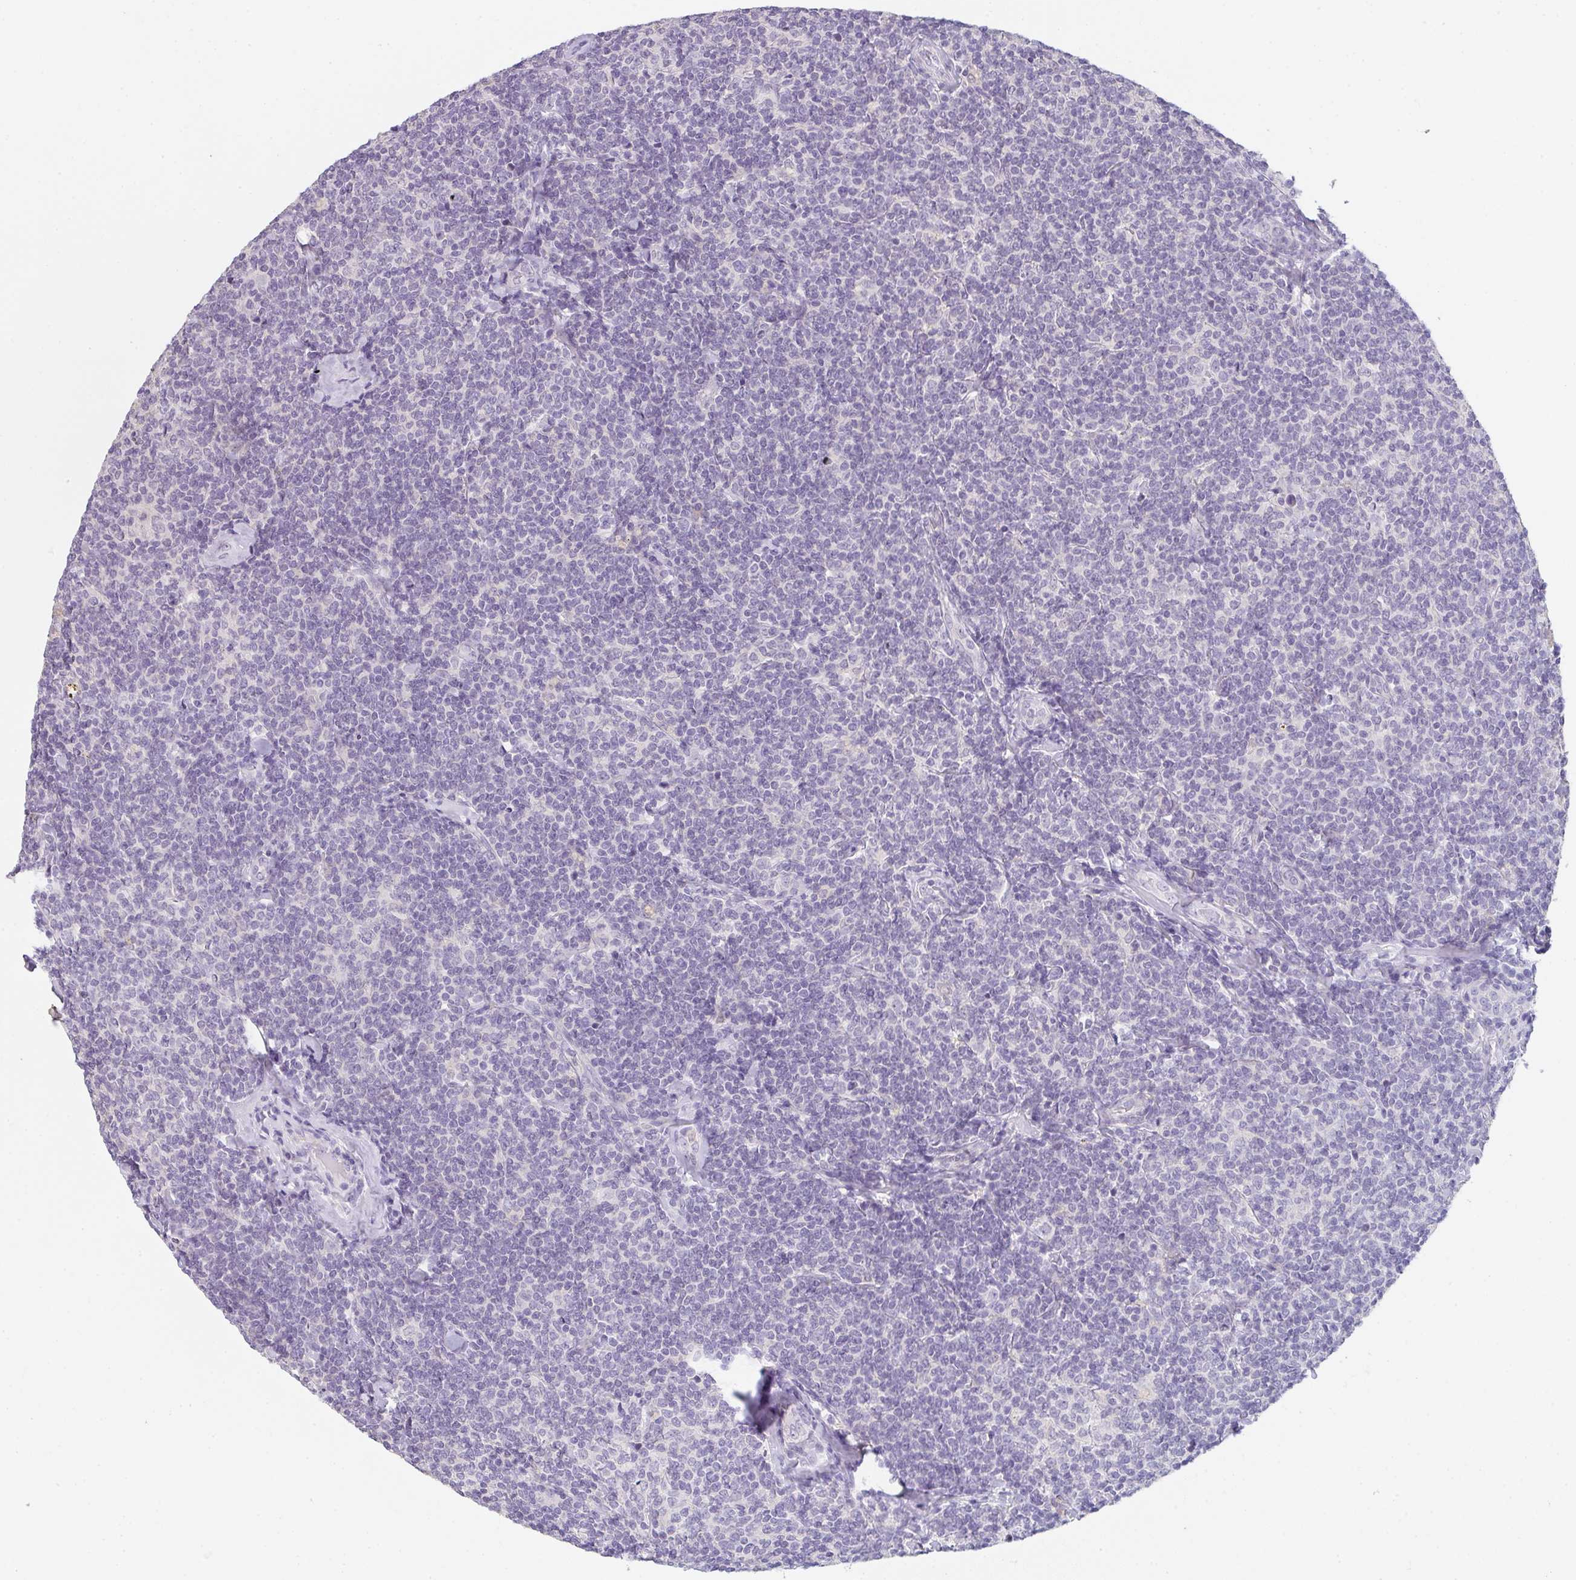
{"staining": {"intensity": "negative", "quantity": "none", "location": "none"}, "tissue": "lymphoma", "cell_type": "Tumor cells", "image_type": "cancer", "snomed": [{"axis": "morphology", "description": "Malignant lymphoma, non-Hodgkin's type, Low grade"}, {"axis": "topography", "description": "Lymph node"}], "caption": "The immunohistochemistry (IHC) histopathology image has no significant staining in tumor cells of lymphoma tissue.", "gene": "C1QTNF8", "patient": {"sex": "female", "age": 56}}